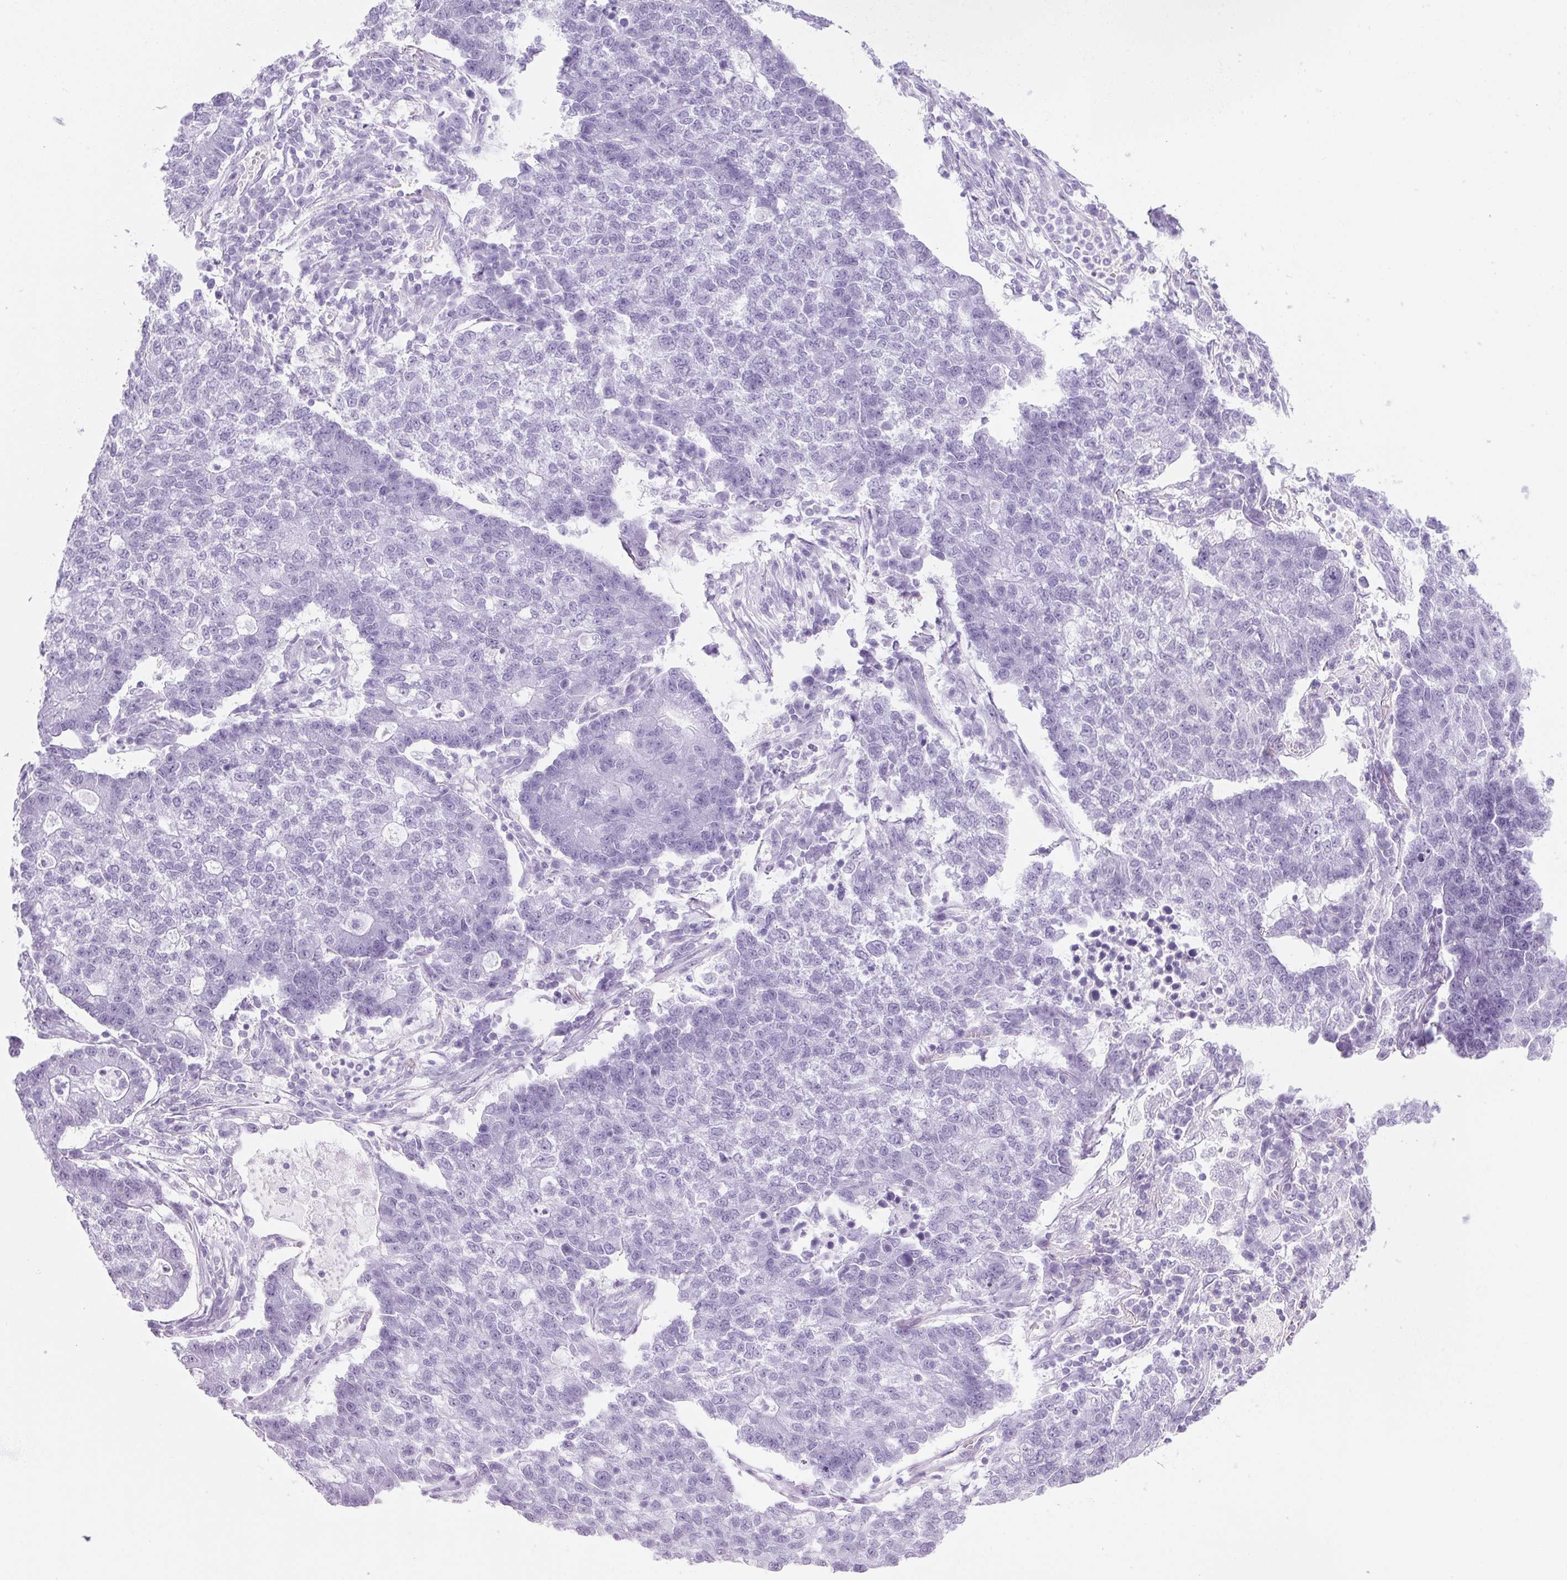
{"staining": {"intensity": "negative", "quantity": "none", "location": "none"}, "tissue": "lung cancer", "cell_type": "Tumor cells", "image_type": "cancer", "snomed": [{"axis": "morphology", "description": "Adenocarcinoma, NOS"}, {"axis": "topography", "description": "Lung"}], "caption": "Tumor cells show no significant protein staining in lung cancer.", "gene": "PPP1R1A", "patient": {"sex": "male", "age": 57}}